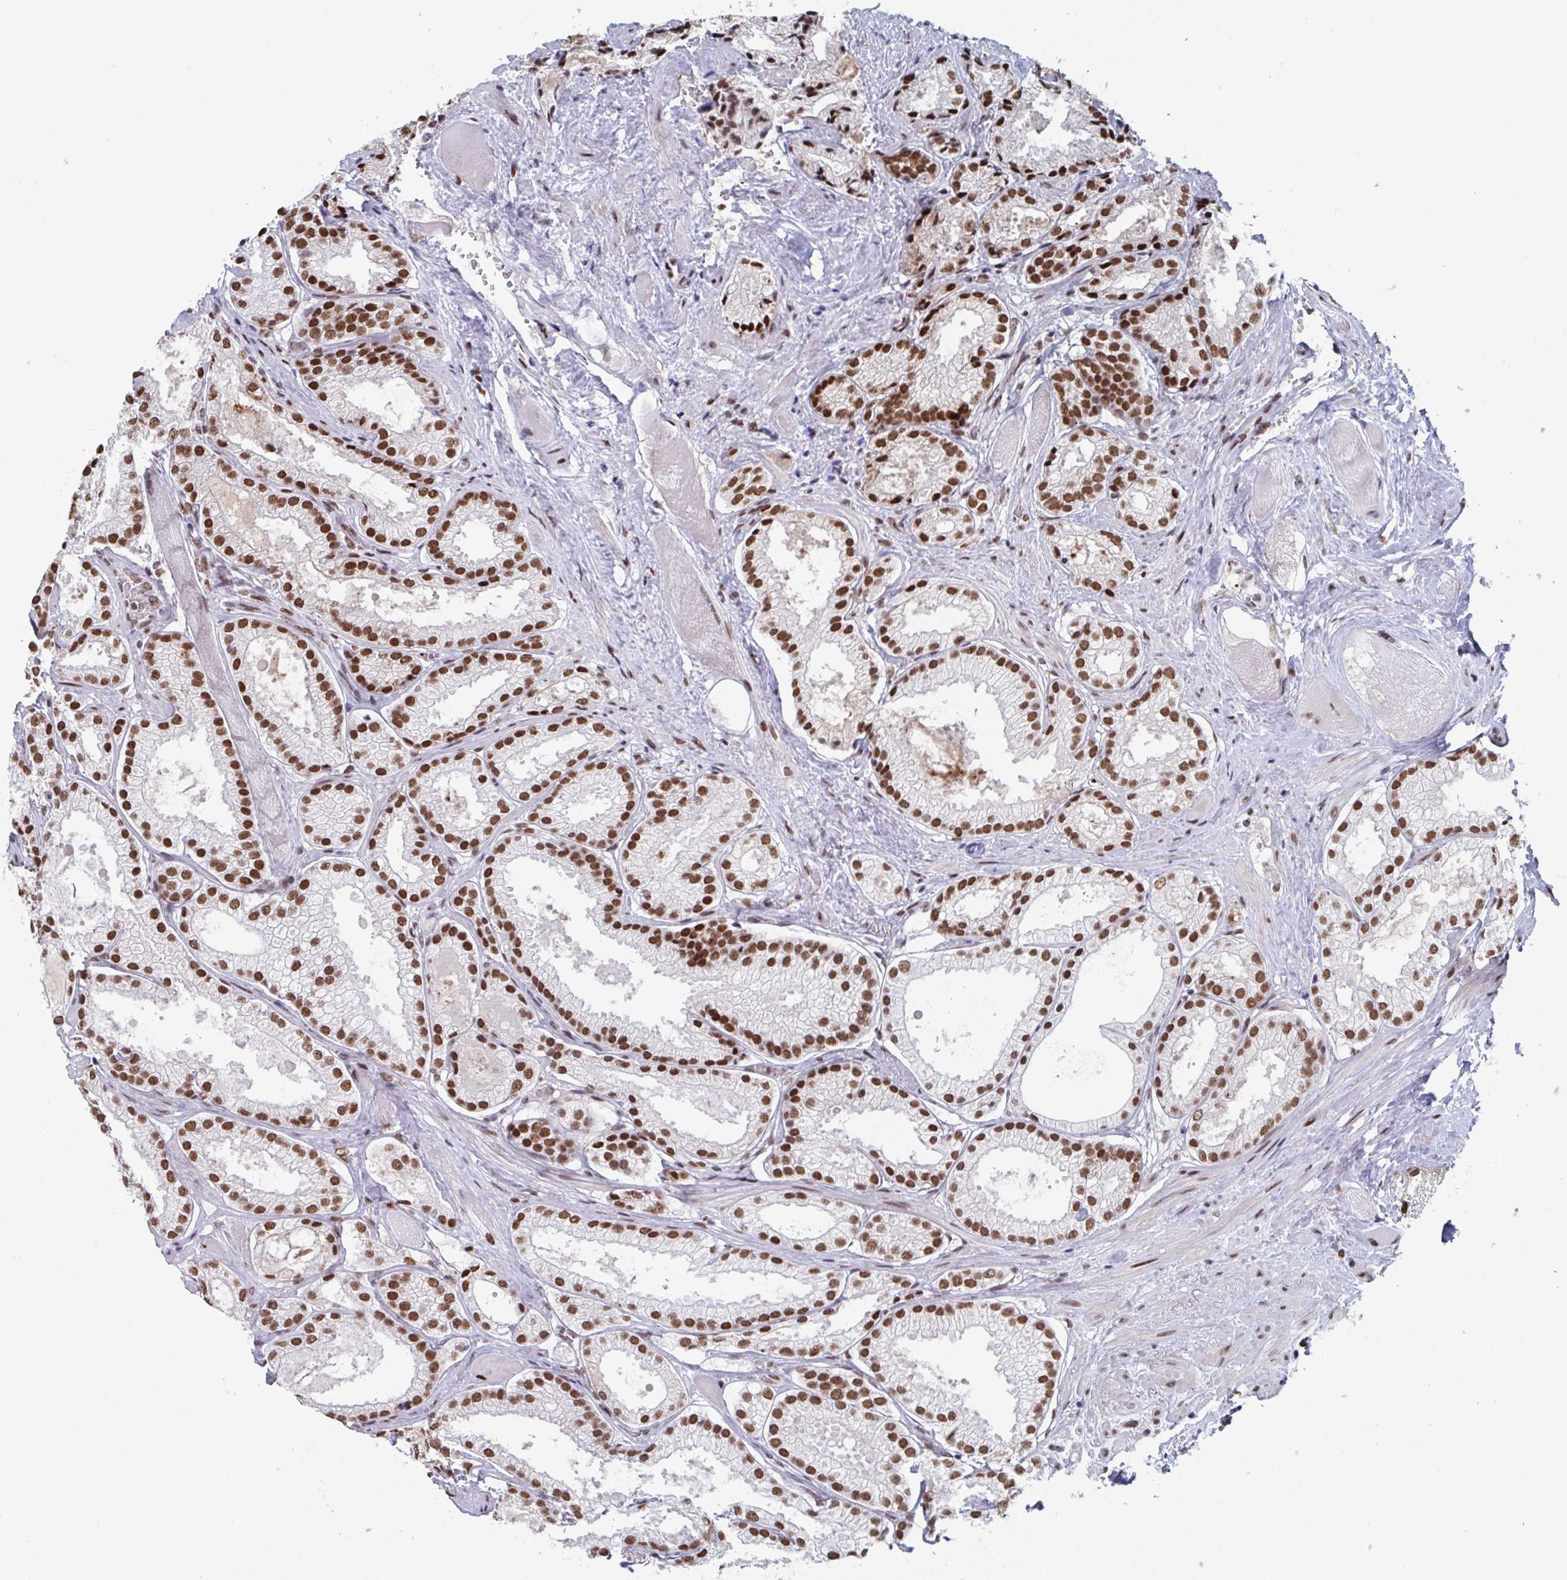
{"staining": {"intensity": "strong", "quantity": ">75%", "location": "nuclear"}, "tissue": "prostate cancer", "cell_type": "Tumor cells", "image_type": "cancer", "snomed": [{"axis": "morphology", "description": "Adenocarcinoma, High grade"}, {"axis": "topography", "description": "Prostate"}], "caption": "IHC photomicrograph of neoplastic tissue: human adenocarcinoma (high-grade) (prostate) stained using IHC exhibits high levels of strong protein expression localized specifically in the nuclear of tumor cells, appearing as a nuclear brown color.", "gene": "ZNF607", "patient": {"sex": "male", "age": 68}}